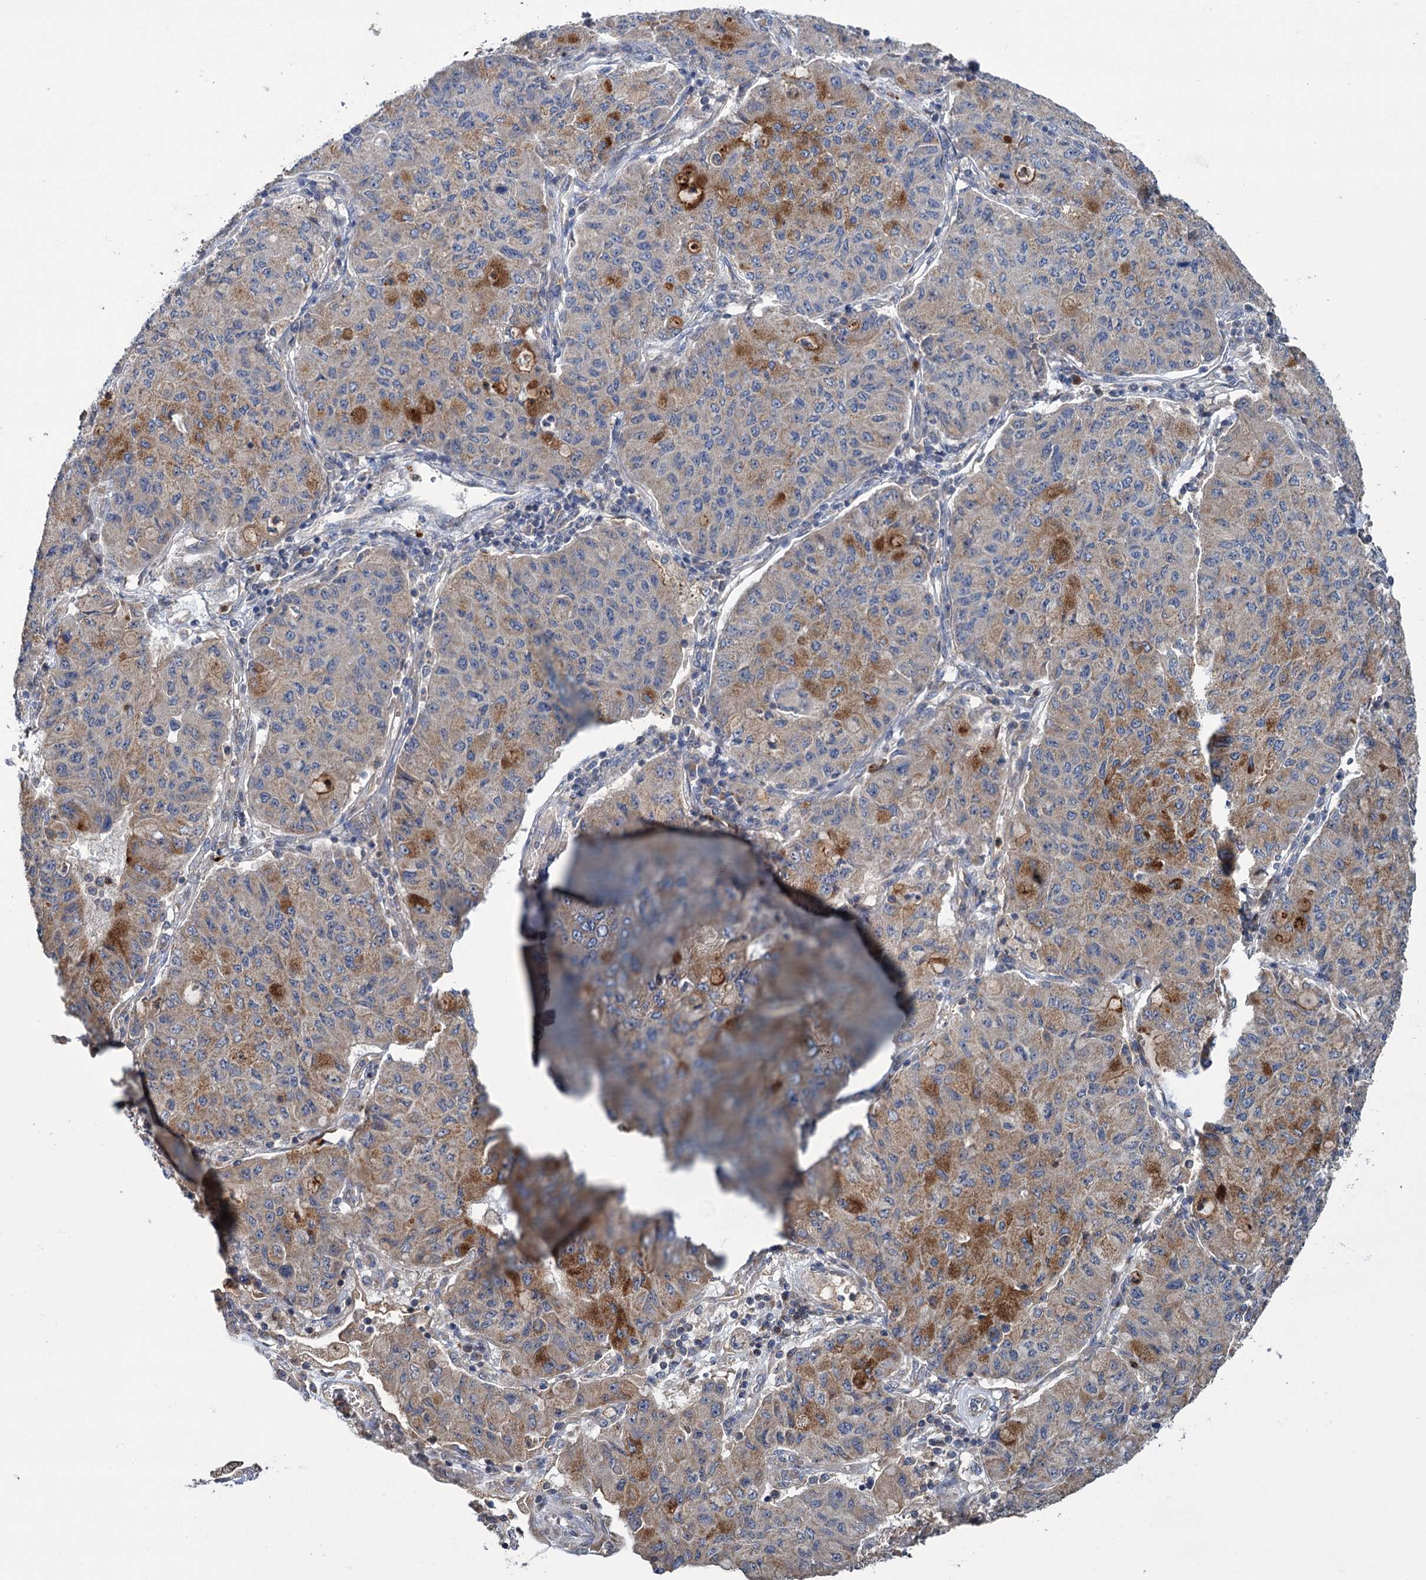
{"staining": {"intensity": "moderate", "quantity": "25%-75%", "location": "cytoplasmic/membranous"}, "tissue": "lung cancer", "cell_type": "Tumor cells", "image_type": "cancer", "snomed": [{"axis": "morphology", "description": "Squamous cell carcinoma, NOS"}, {"axis": "topography", "description": "Lung"}], "caption": "About 25%-75% of tumor cells in lung cancer display moderate cytoplasmic/membranous protein positivity as visualized by brown immunohistochemical staining.", "gene": "DYNC2H1", "patient": {"sex": "male", "age": 74}}